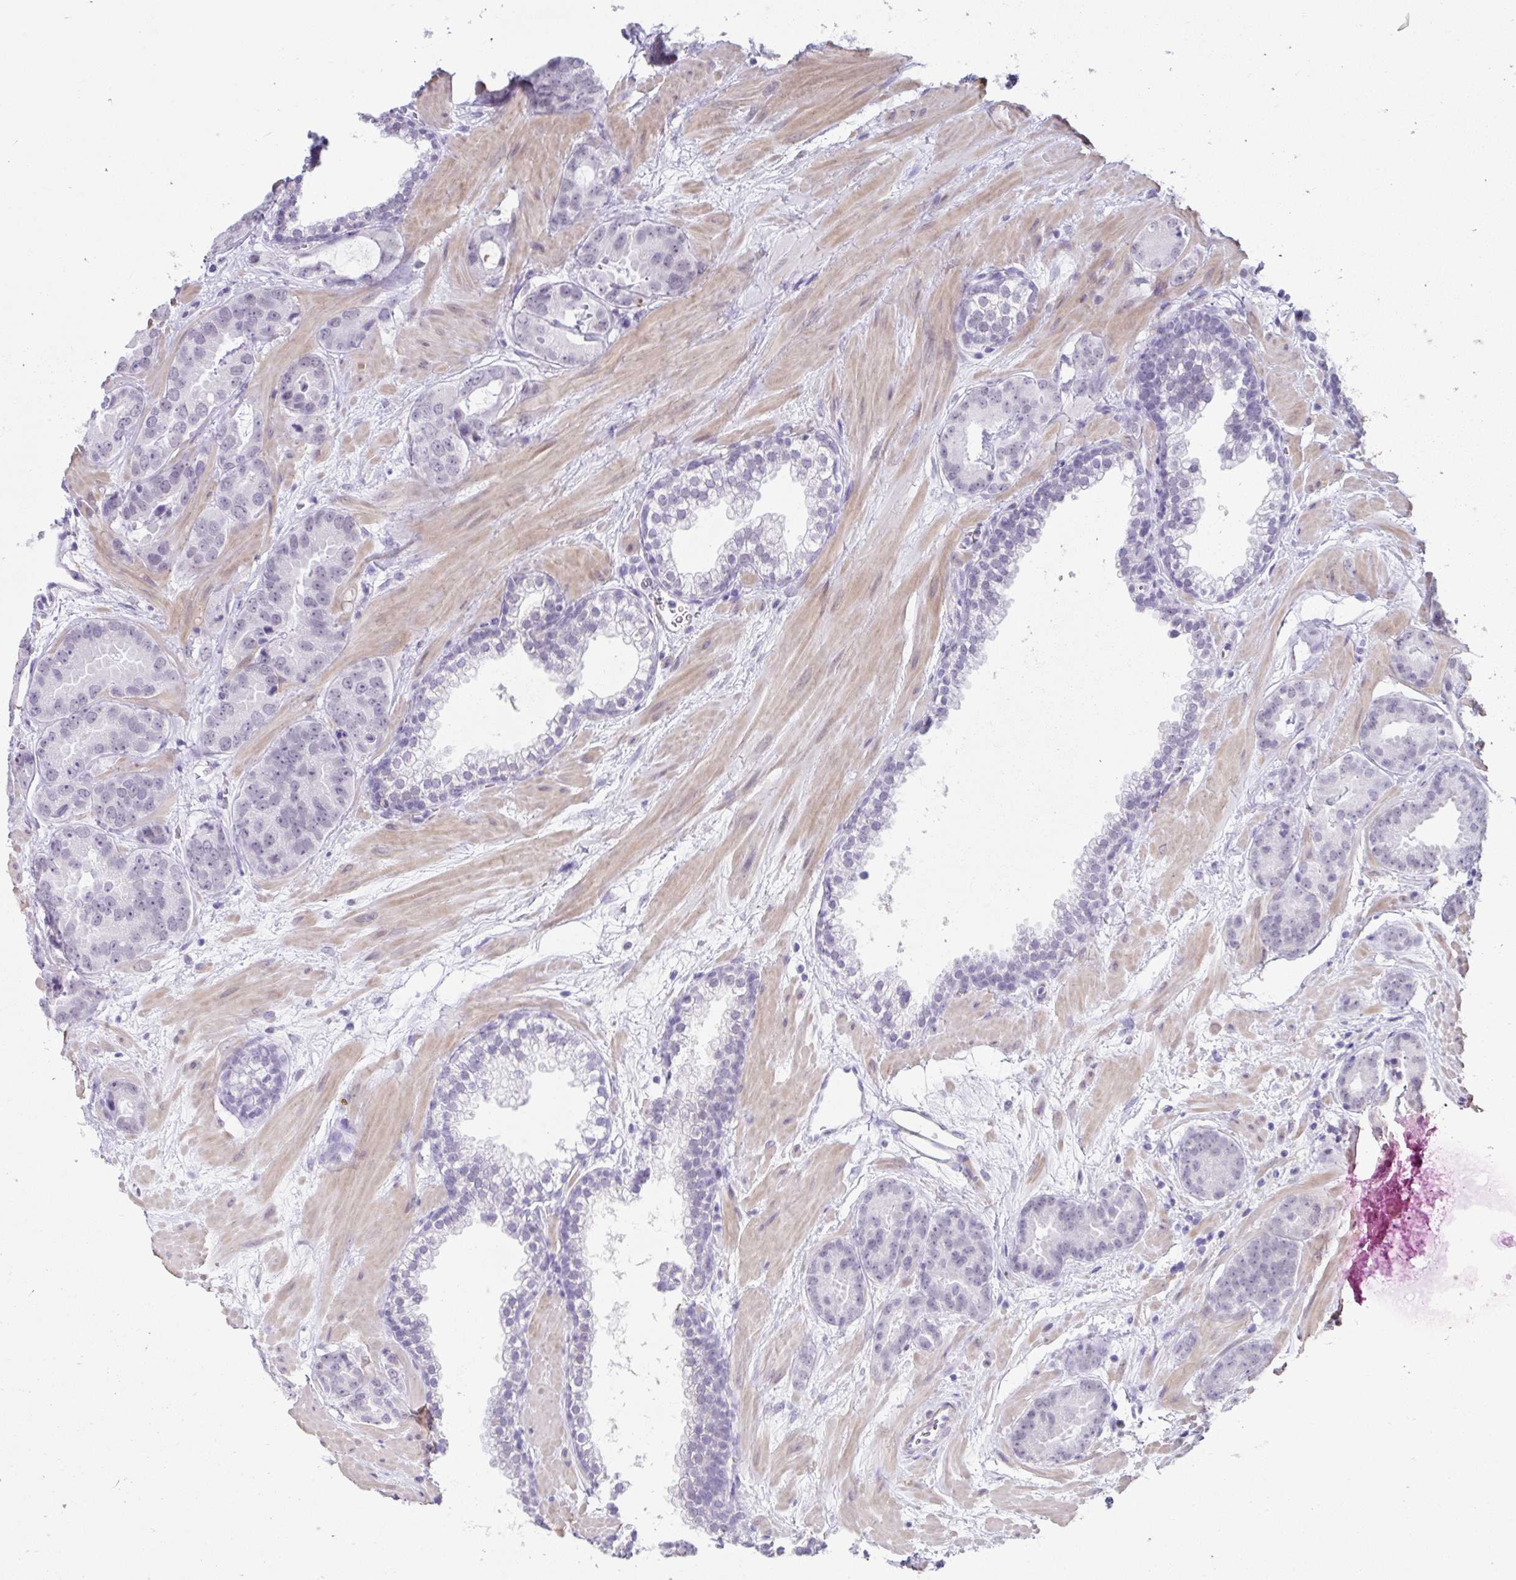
{"staining": {"intensity": "negative", "quantity": "none", "location": "none"}, "tissue": "prostate cancer", "cell_type": "Tumor cells", "image_type": "cancer", "snomed": [{"axis": "morphology", "description": "Adenocarcinoma, Low grade"}, {"axis": "topography", "description": "Prostate"}], "caption": "Prostate cancer stained for a protein using immunohistochemistry demonstrates no staining tumor cells.", "gene": "DCAF17", "patient": {"sex": "male", "age": 62}}